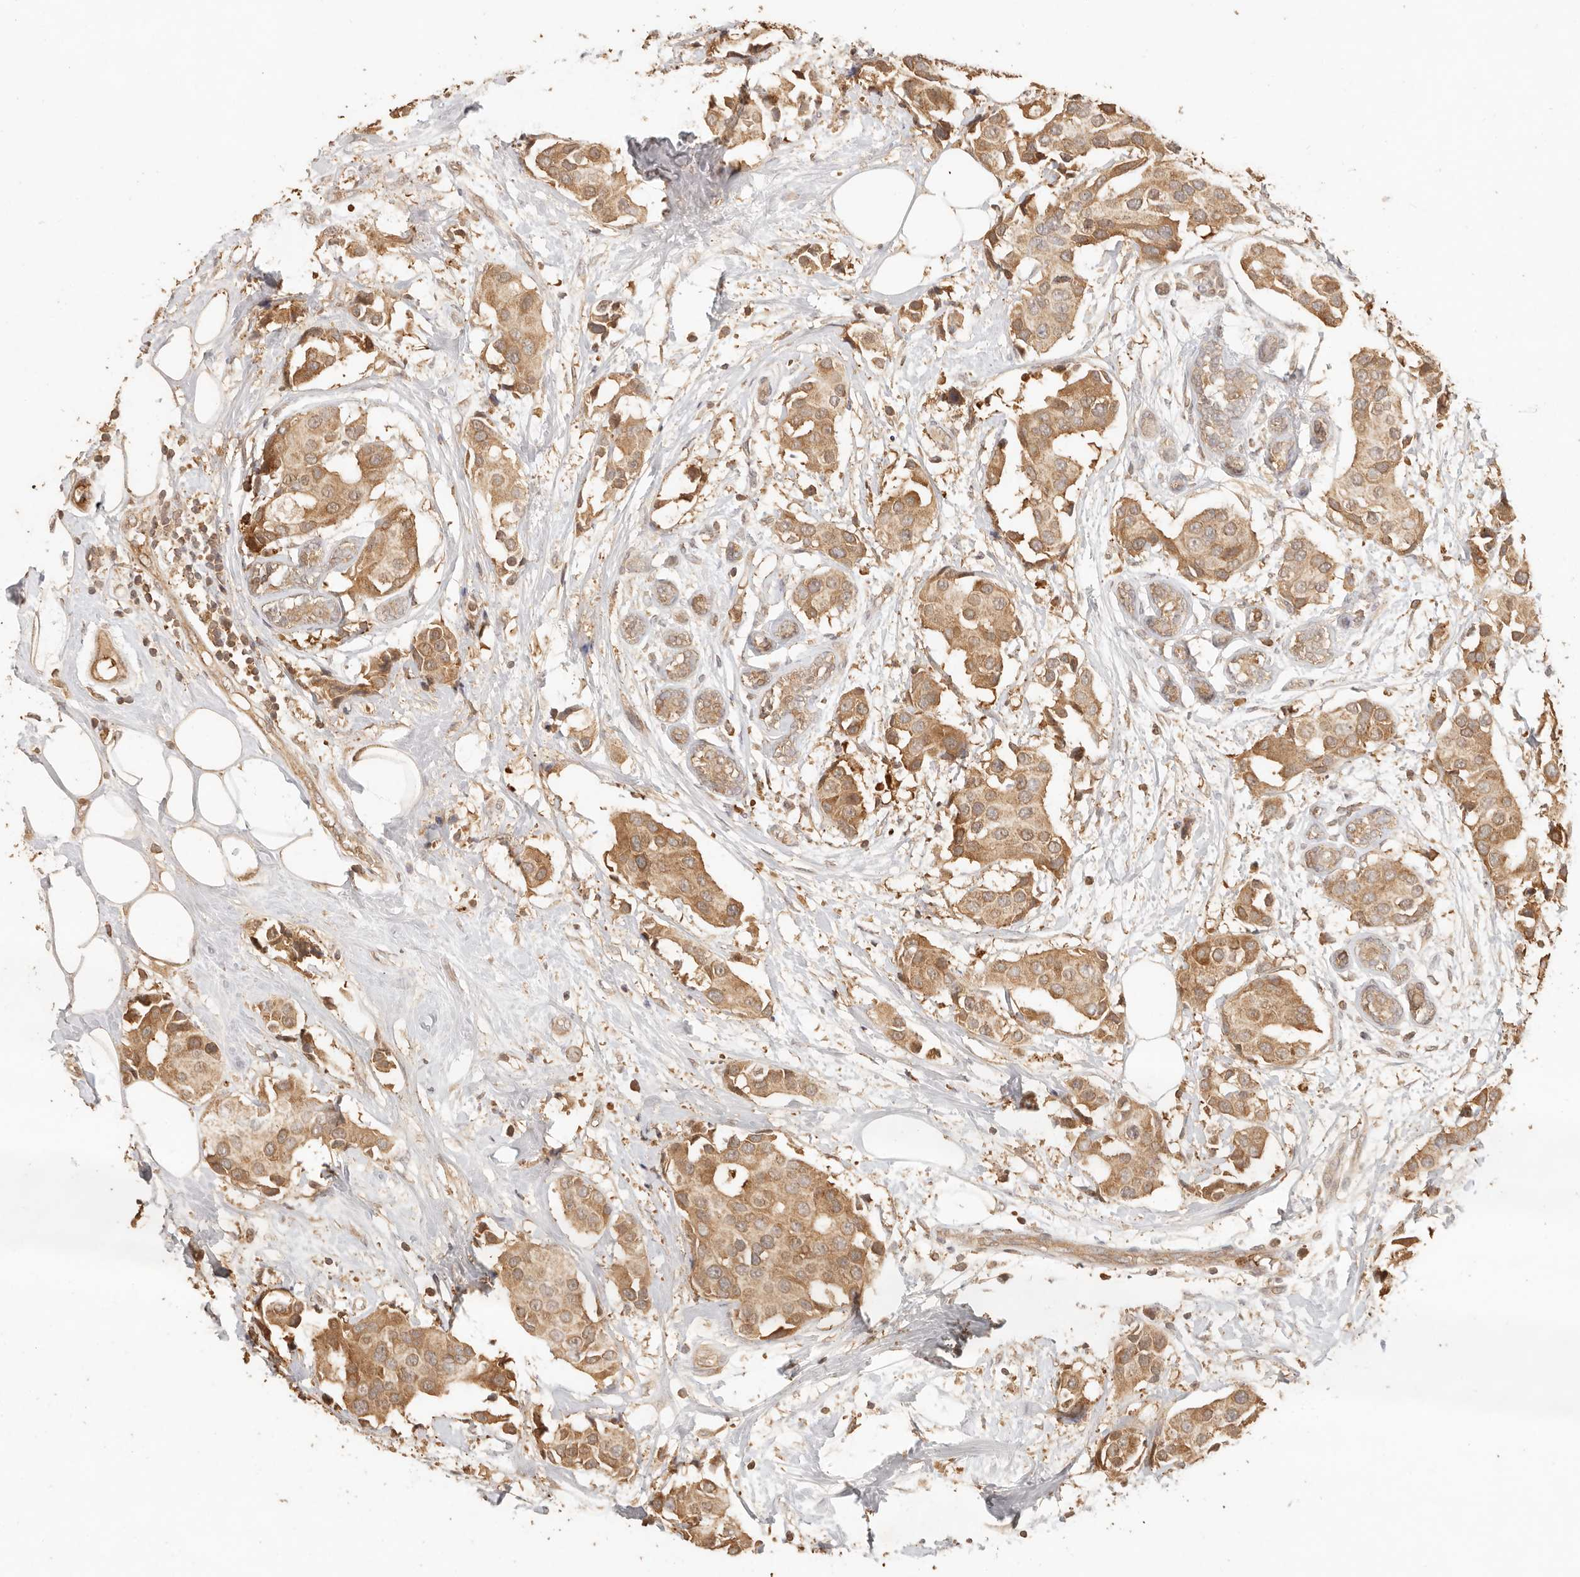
{"staining": {"intensity": "moderate", "quantity": ">75%", "location": "cytoplasmic/membranous"}, "tissue": "breast cancer", "cell_type": "Tumor cells", "image_type": "cancer", "snomed": [{"axis": "morphology", "description": "Normal tissue, NOS"}, {"axis": "morphology", "description": "Duct carcinoma"}, {"axis": "topography", "description": "Breast"}], "caption": "IHC histopathology image of neoplastic tissue: human infiltrating ductal carcinoma (breast) stained using immunohistochemistry (IHC) exhibits medium levels of moderate protein expression localized specifically in the cytoplasmic/membranous of tumor cells, appearing as a cytoplasmic/membranous brown color.", "gene": "INTS11", "patient": {"sex": "female", "age": 39}}